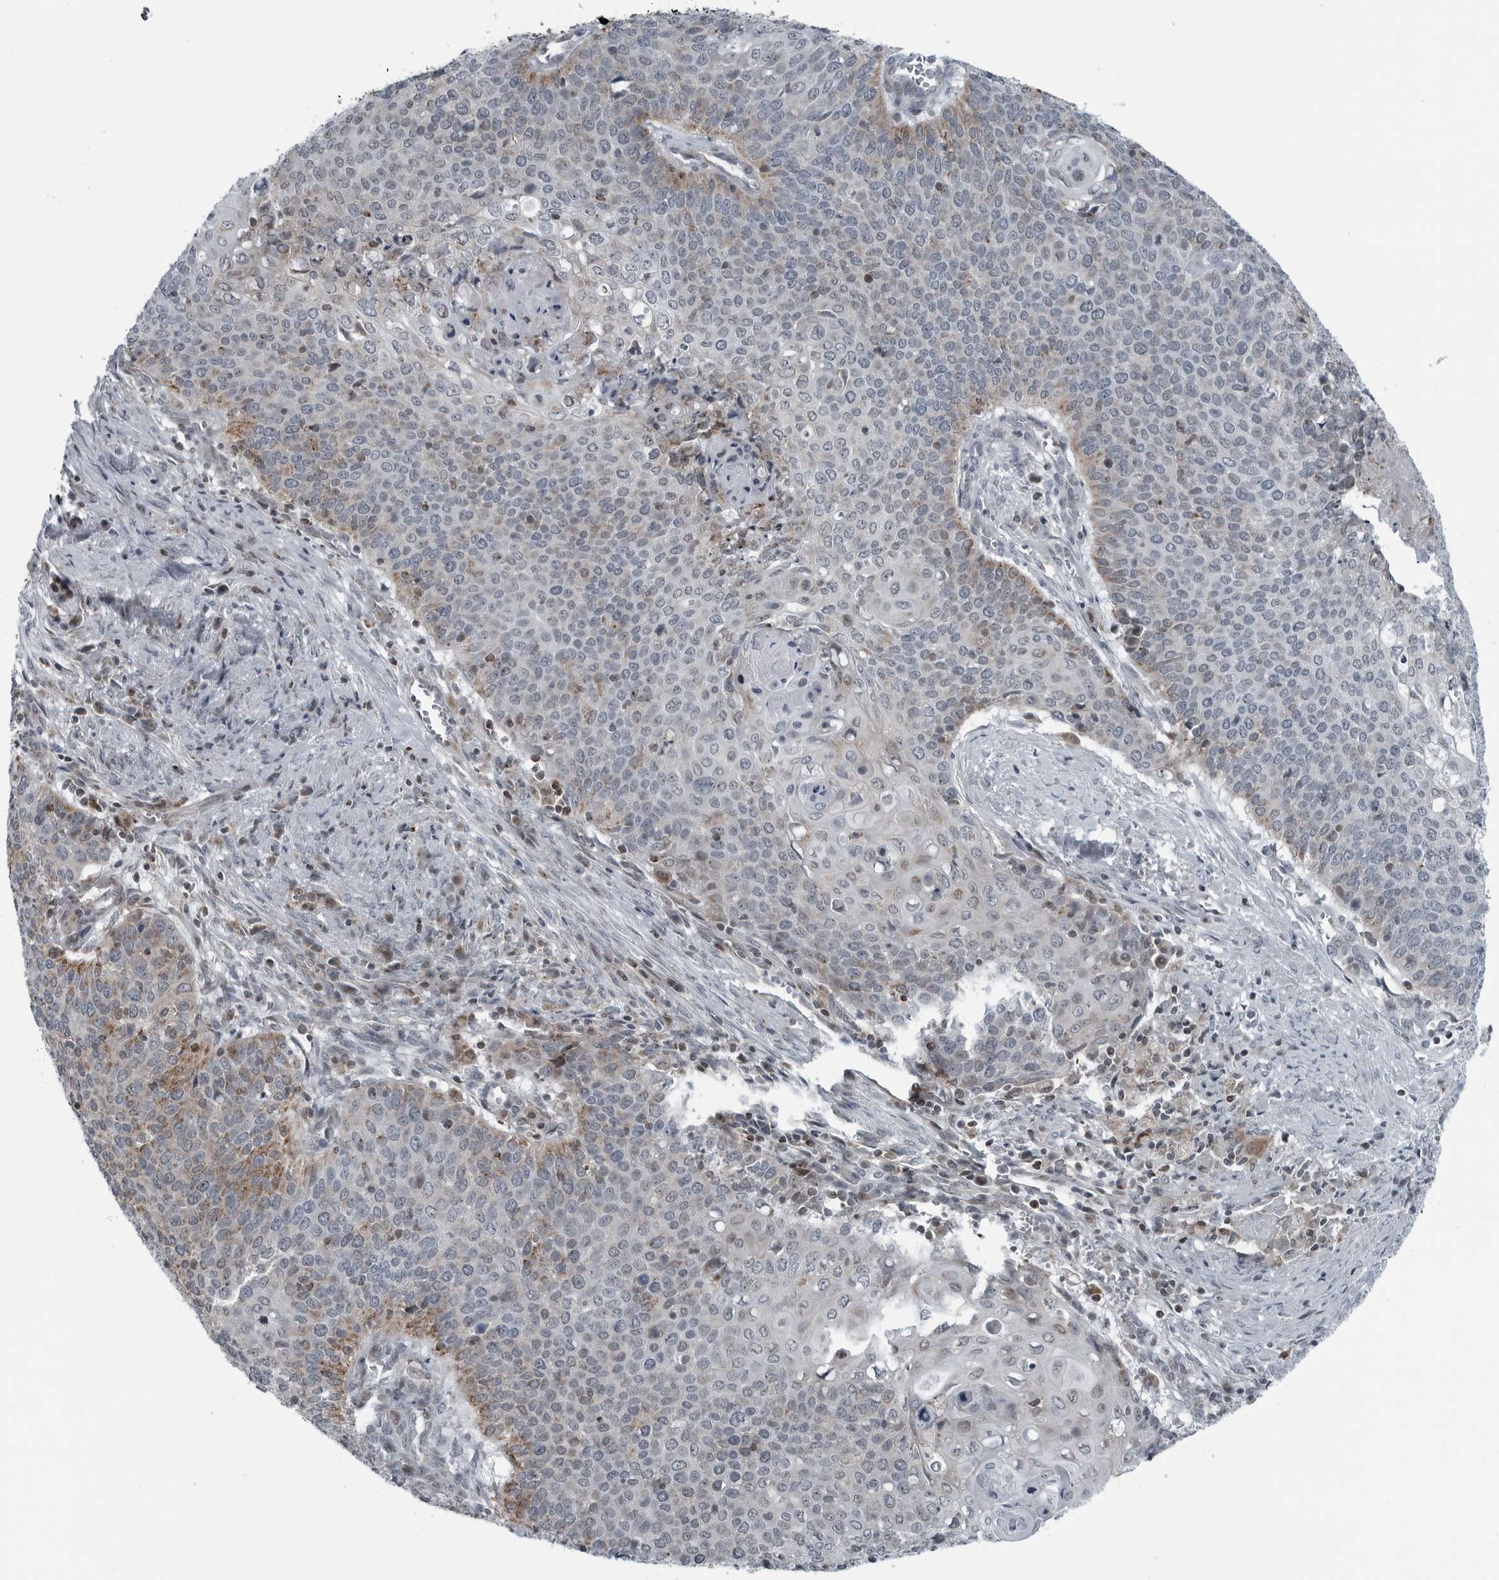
{"staining": {"intensity": "weak", "quantity": "<25%", "location": "cytoplasmic/membranous"}, "tissue": "cervical cancer", "cell_type": "Tumor cells", "image_type": "cancer", "snomed": [{"axis": "morphology", "description": "Squamous cell carcinoma, NOS"}, {"axis": "topography", "description": "Cervix"}], "caption": "Immunohistochemistry (IHC) of human cervical cancer shows no expression in tumor cells.", "gene": "GAK", "patient": {"sex": "female", "age": 39}}